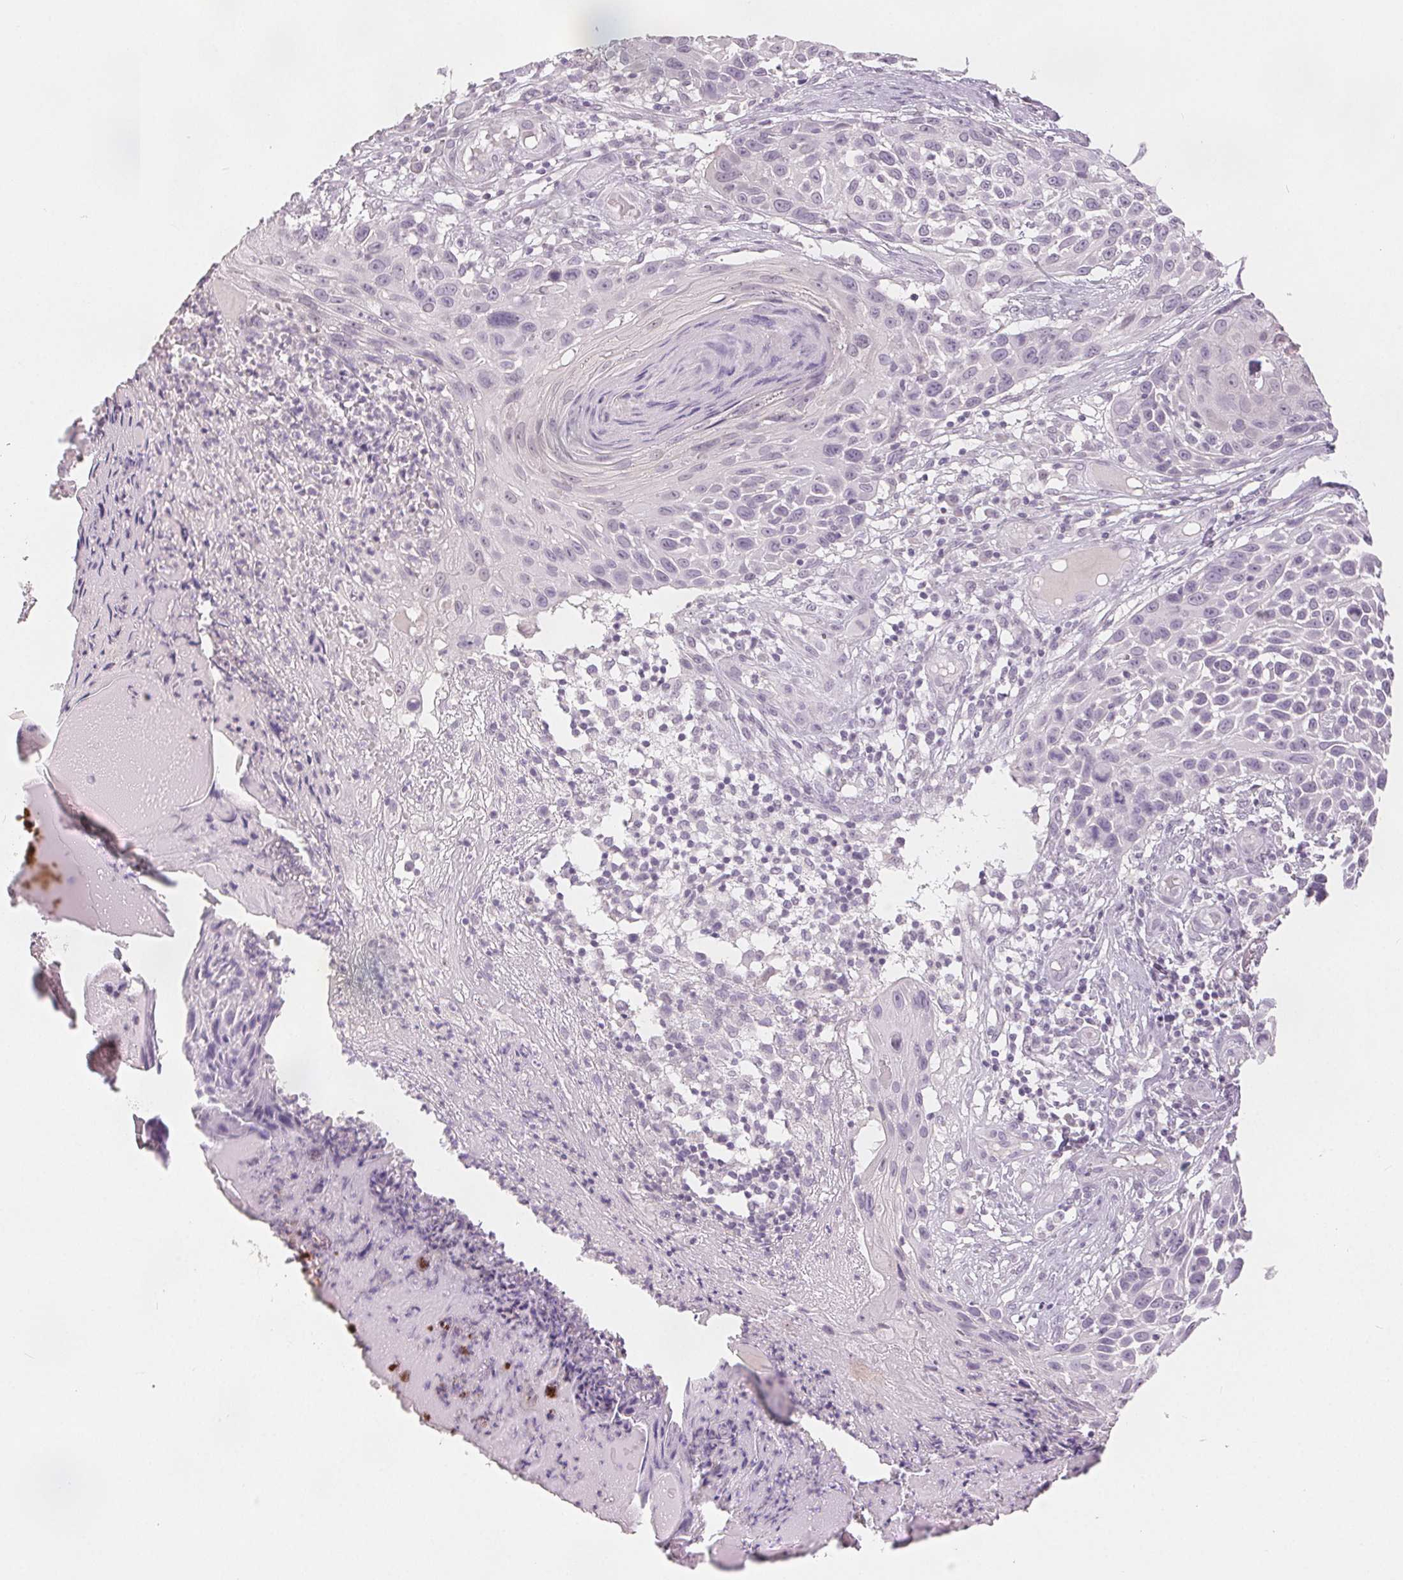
{"staining": {"intensity": "negative", "quantity": "none", "location": "none"}, "tissue": "skin cancer", "cell_type": "Tumor cells", "image_type": "cancer", "snomed": [{"axis": "morphology", "description": "Squamous cell carcinoma, NOS"}, {"axis": "topography", "description": "Skin"}], "caption": "A photomicrograph of squamous cell carcinoma (skin) stained for a protein exhibits no brown staining in tumor cells. The staining was performed using DAB (3,3'-diaminobenzidine) to visualize the protein expression in brown, while the nuclei were stained in blue with hematoxylin (Magnification: 20x).", "gene": "SLC27A5", "patient": {"sex": "male", "age": 92}}